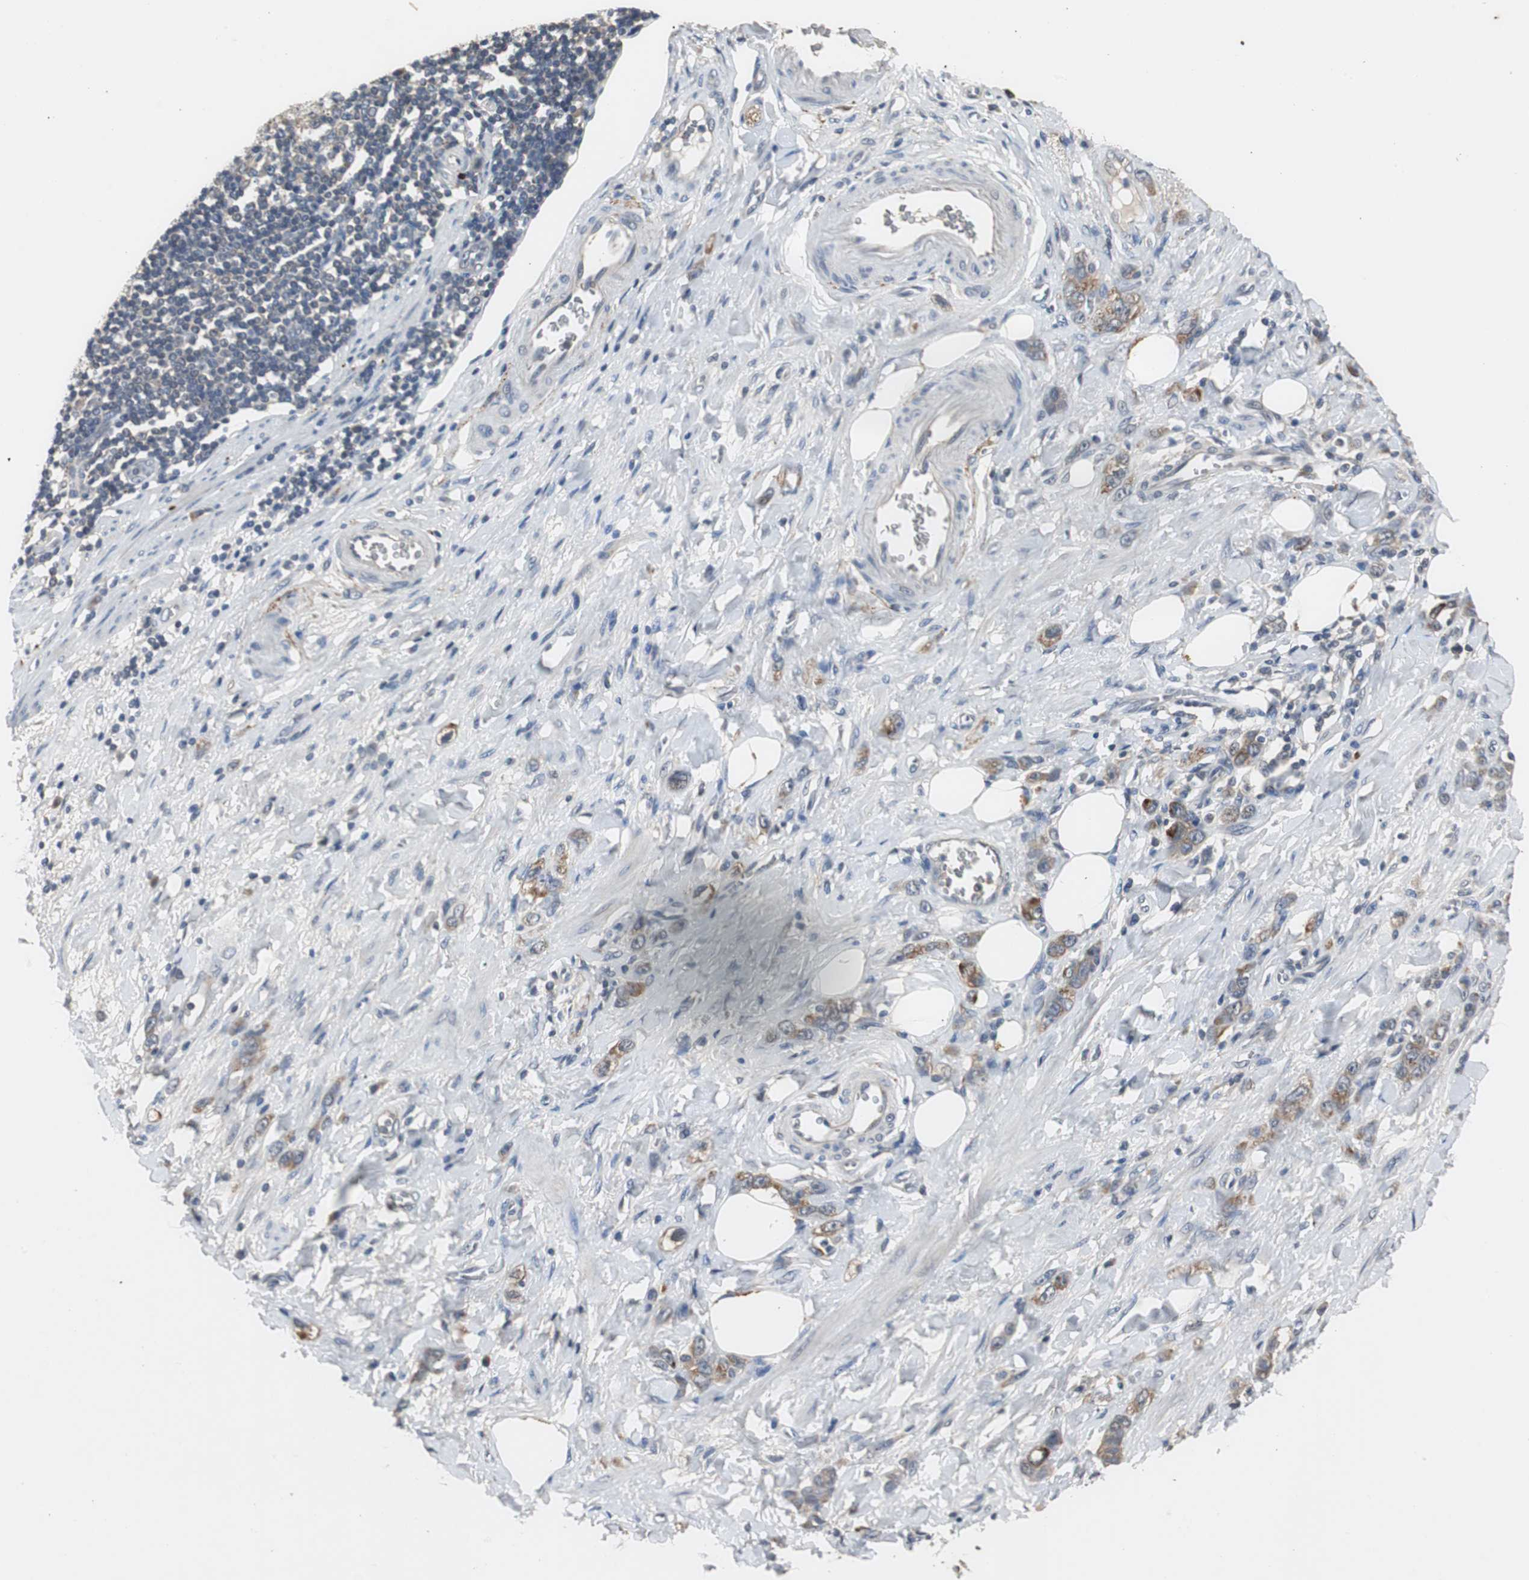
{"staining": {"intensity": "moderate", "quantity": ">75%", "location": "cytoplasmic/membranous"}, "tissue": "stomach cancer", "cell_type": "Tumor cells", "image_type": "cancer", "snomed": [{"axis": "morphology", "description": "Adenocarcinoma, NOS"}, {"axis": "topography", "description": "Stomach"}], "caption": "Stomach adenocarcinoma stained with DAB (3,3'-diaminobenzidine) IHC exhibits medium levels of moderate cytoplasmic/membranous expression in approximately >75% of tumor cells. The staining was performed using DAB (3,3'-diaminobenzidine), with brown indicating positive protein expression. Nuclei are stained blue with hematoxylin.", "gene": "PTPRN2", "patient": {"sex": "male", "age": 82}}